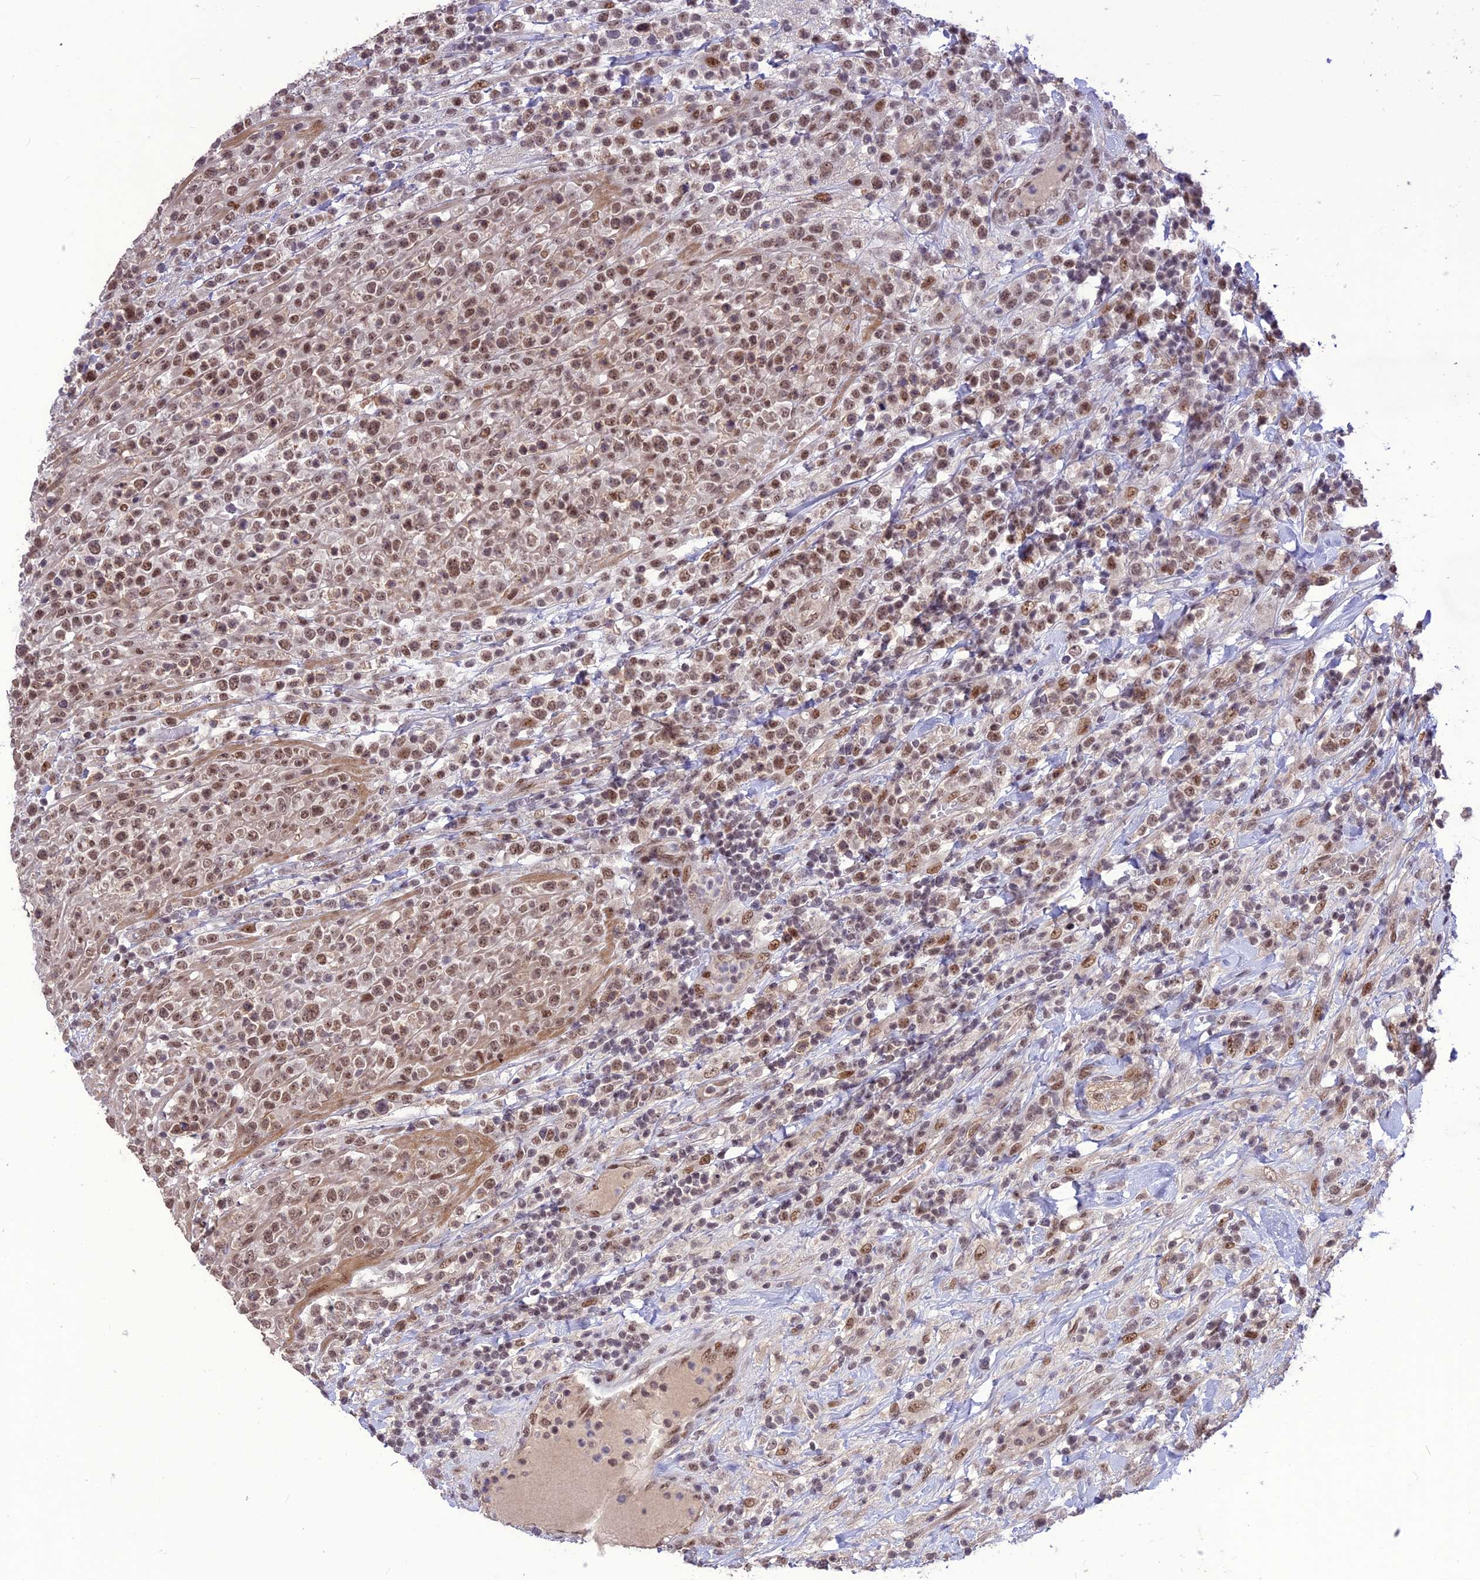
{"staining": {"intensity": "moderate", "quantity": ">75%", "location": "nuclear"}, "tissue": "lymphoma", "cell_type": "Tumor cells", "image_type": "cancer", "snomed": [{"axis": "morphology", "description": "Malignant lymphoma, non-Hodgkin's type, High grade"}, {"axis": "topography", "description": "Colon"}], "caption": "Brown immunohistochemical staining in human high-grade malignant lymphoma, non-Hodgkin's type demonstrates moderate nuclear expression in about >75% of tumor cells. (DAB (3,3'-diaminobenzidine) = brown stain, brightfield microscopy at high magnification).", "gene": "DIS3", "patient": {"sex": "female", "age": 53}}